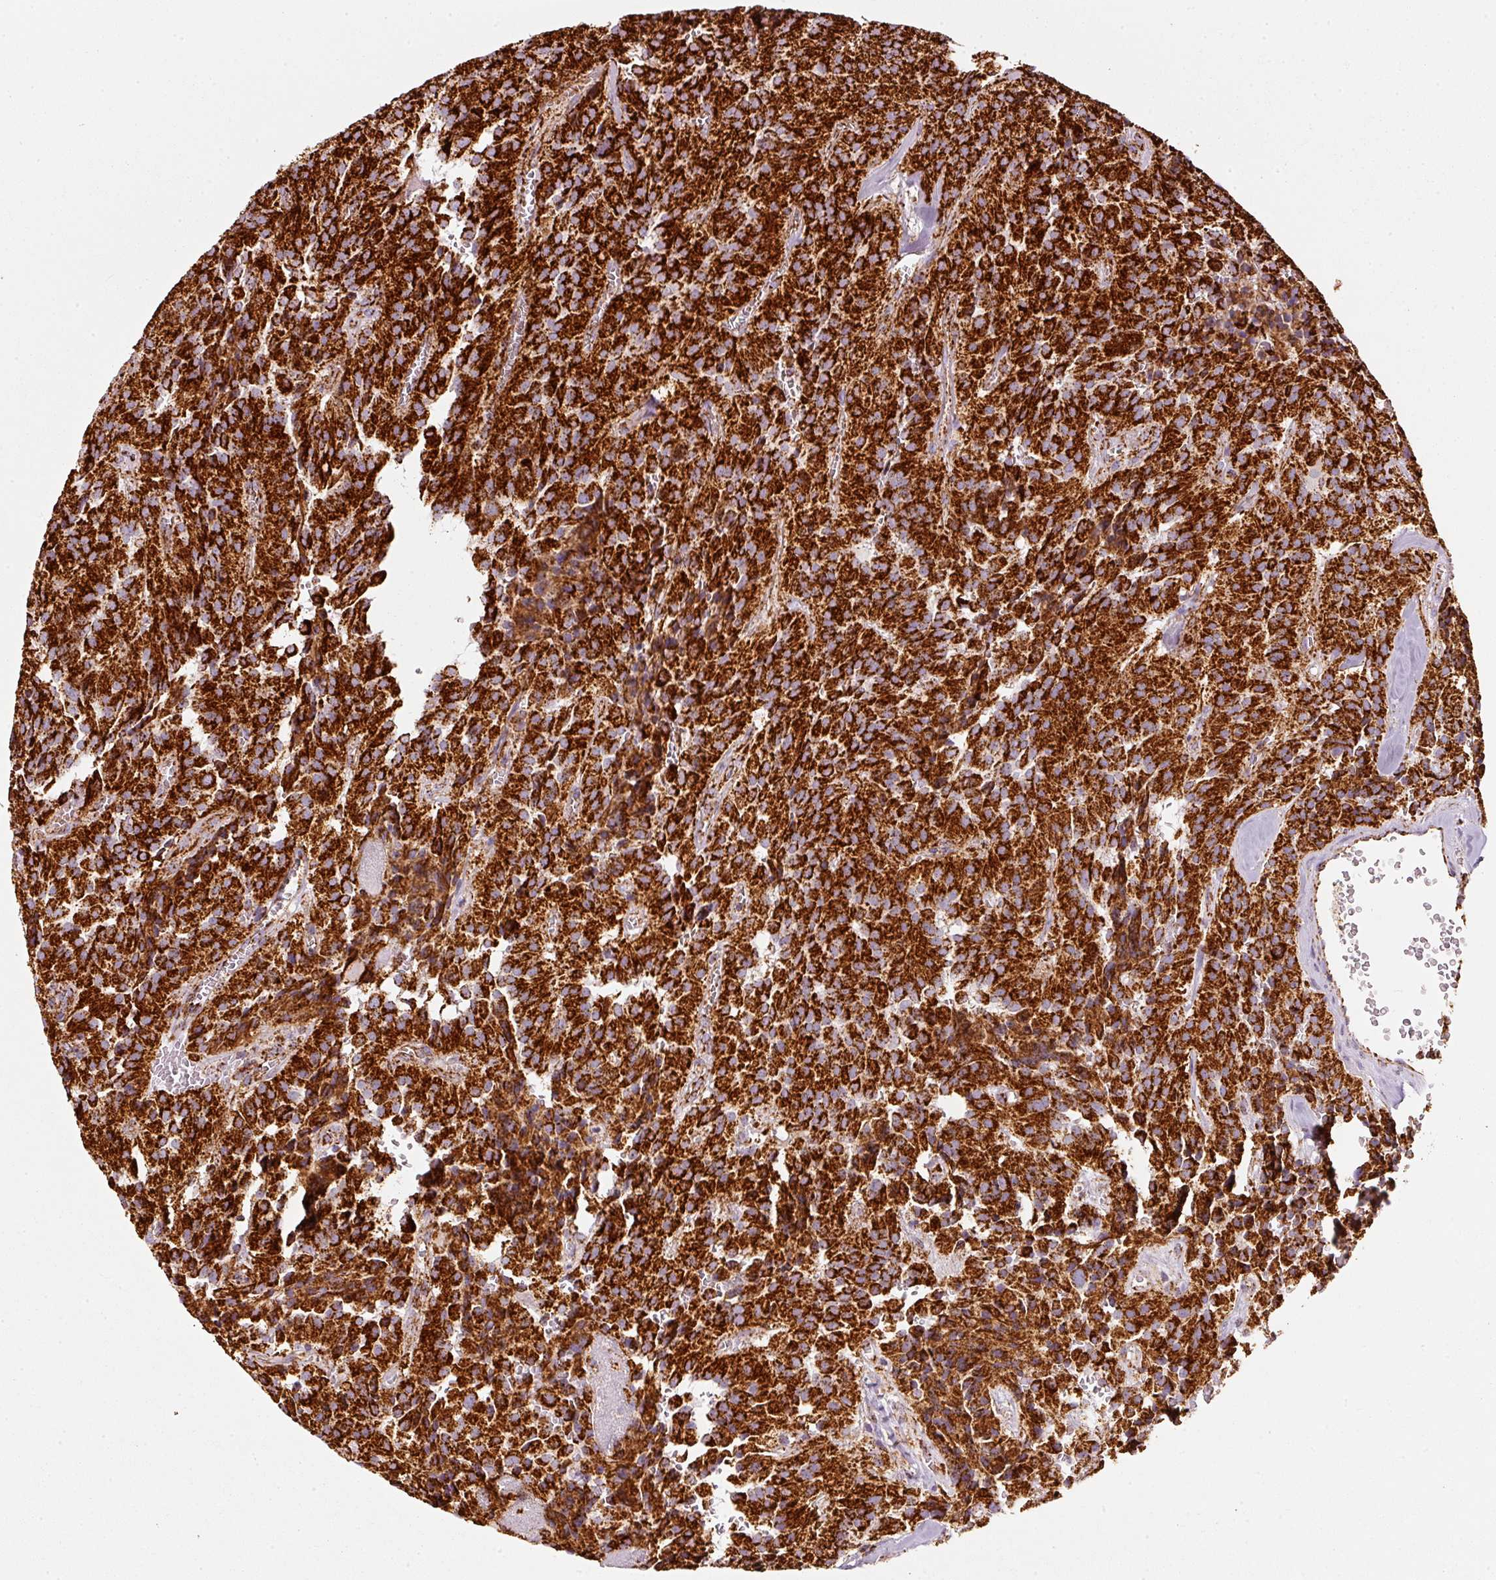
{"staining": {"intensity": "strong", "quantity": ">75%", "location": "cytoplasmic/membranous"}, "tissue": "glioma", "cell_type": "Tumor cells", "image_type": "cancer", "snomed": [{"axis": "morphology", "description": "Glioma, malignant, Low grade"}, {"axis": "topography", "description": "Brain"}], "caption": "This micrograph shows immunohistochemistry (IHC) staining of malignant low-grade glioma, with high strong cytoplasmic/membranous staining in approximately >75% of tumor cells.", "gene": "MT-CO2", "patient": {"sex": "male", "age": 42}}